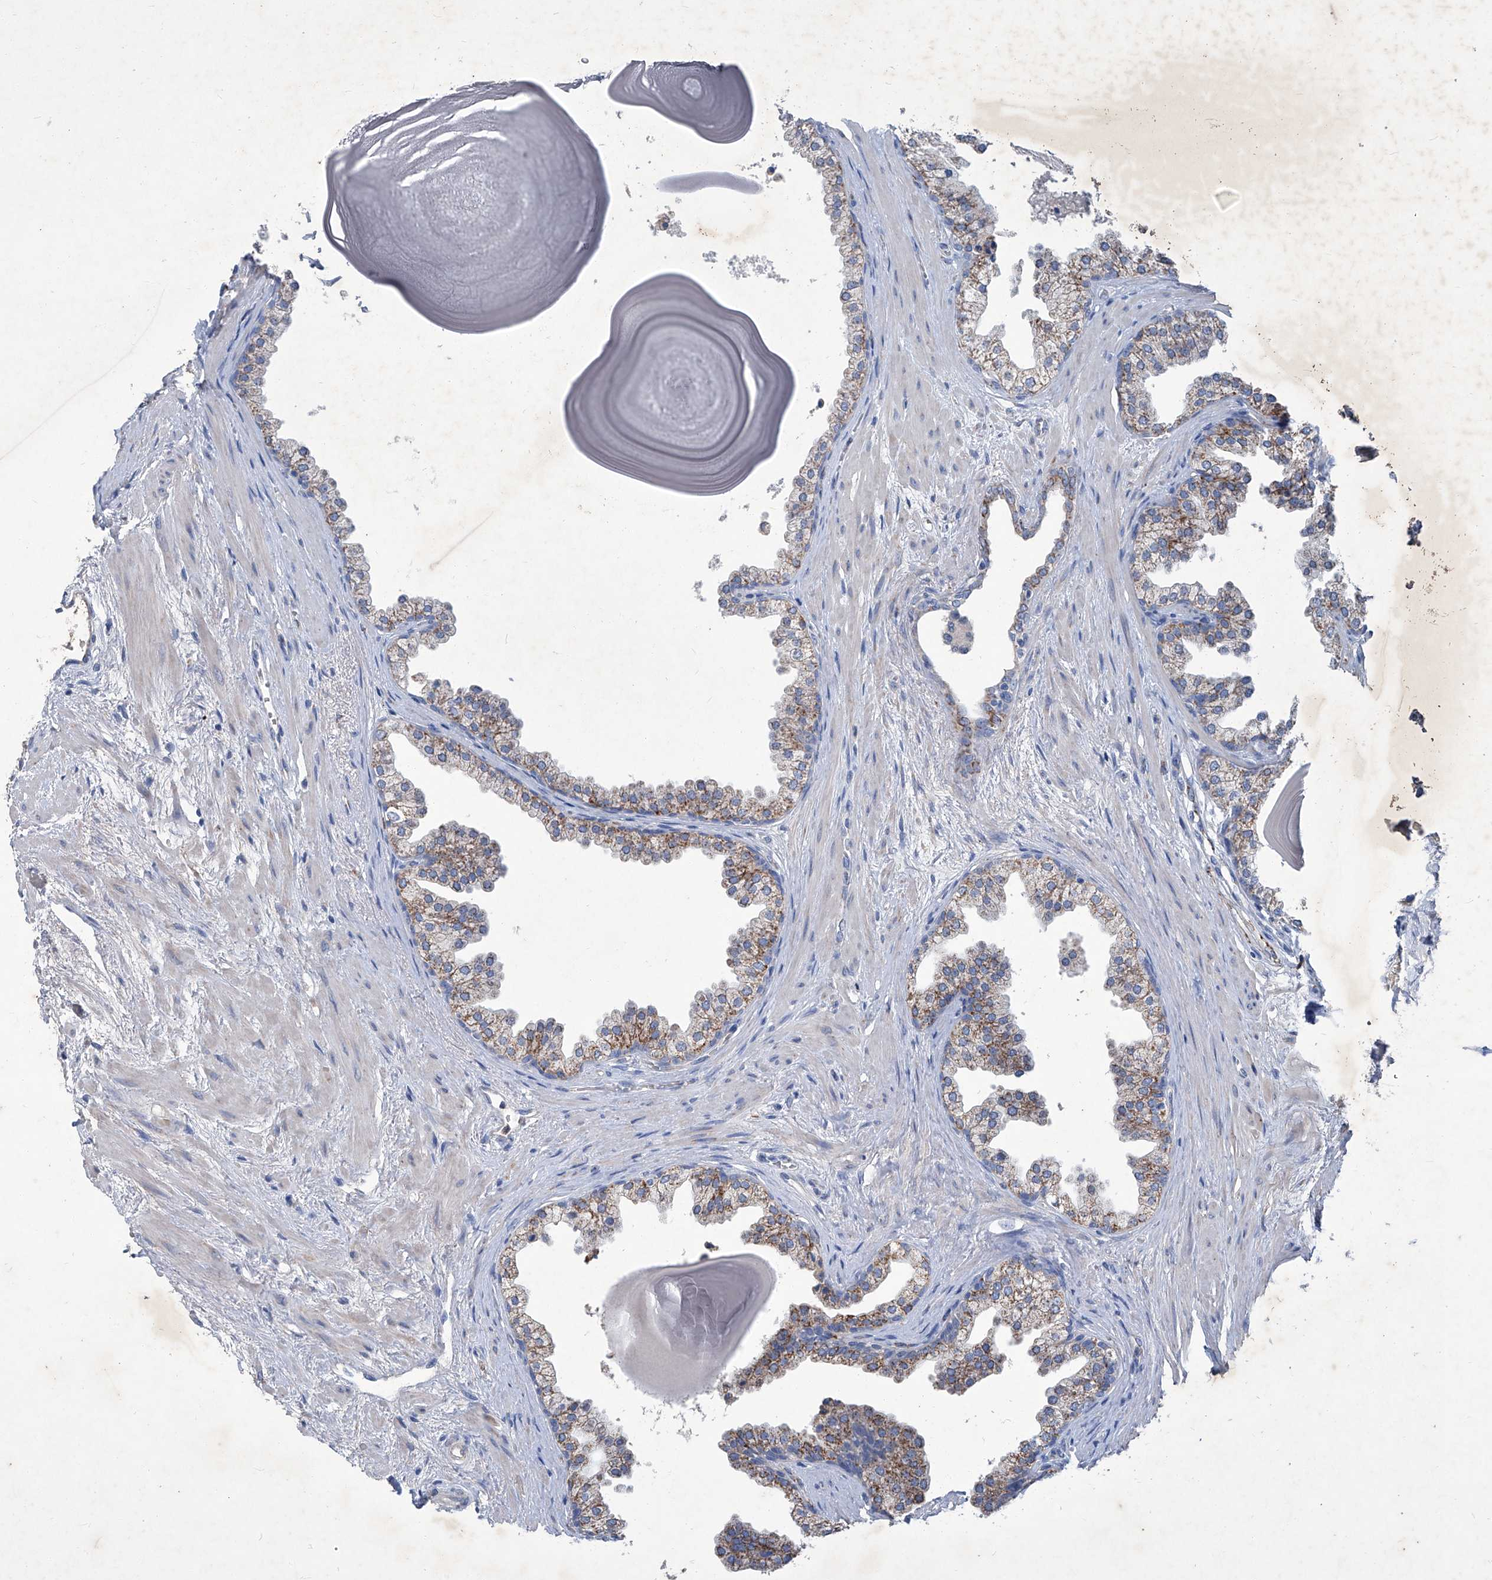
{"staining": {"intensity": "moderate", "quantity": ">75%", "location": "cytoplasmic/membranous"}, "tissue": "prostate", "cell_type": "Glandular cells", "image_type": "normal", "snomed": [{"axis": "morphology", "description": "Normal tissue, NOS"}, {"axis": "topography", "description": "Prostate"}], "caption": "A high-resolution histopathology image shows immunohistochemistry staining of unremarkable prostate, which reveals moderate cytoplasmic/membranous staining in approximately >75% of glandular cells. The staining was performed using DAB (3,3'-diaminobenzidine), with brown indicating positive protein expression. Nuclei are stained blue with hematoxylin.", "gene": "MTARC1", "patient": {"sex": "male", "age": 48}}